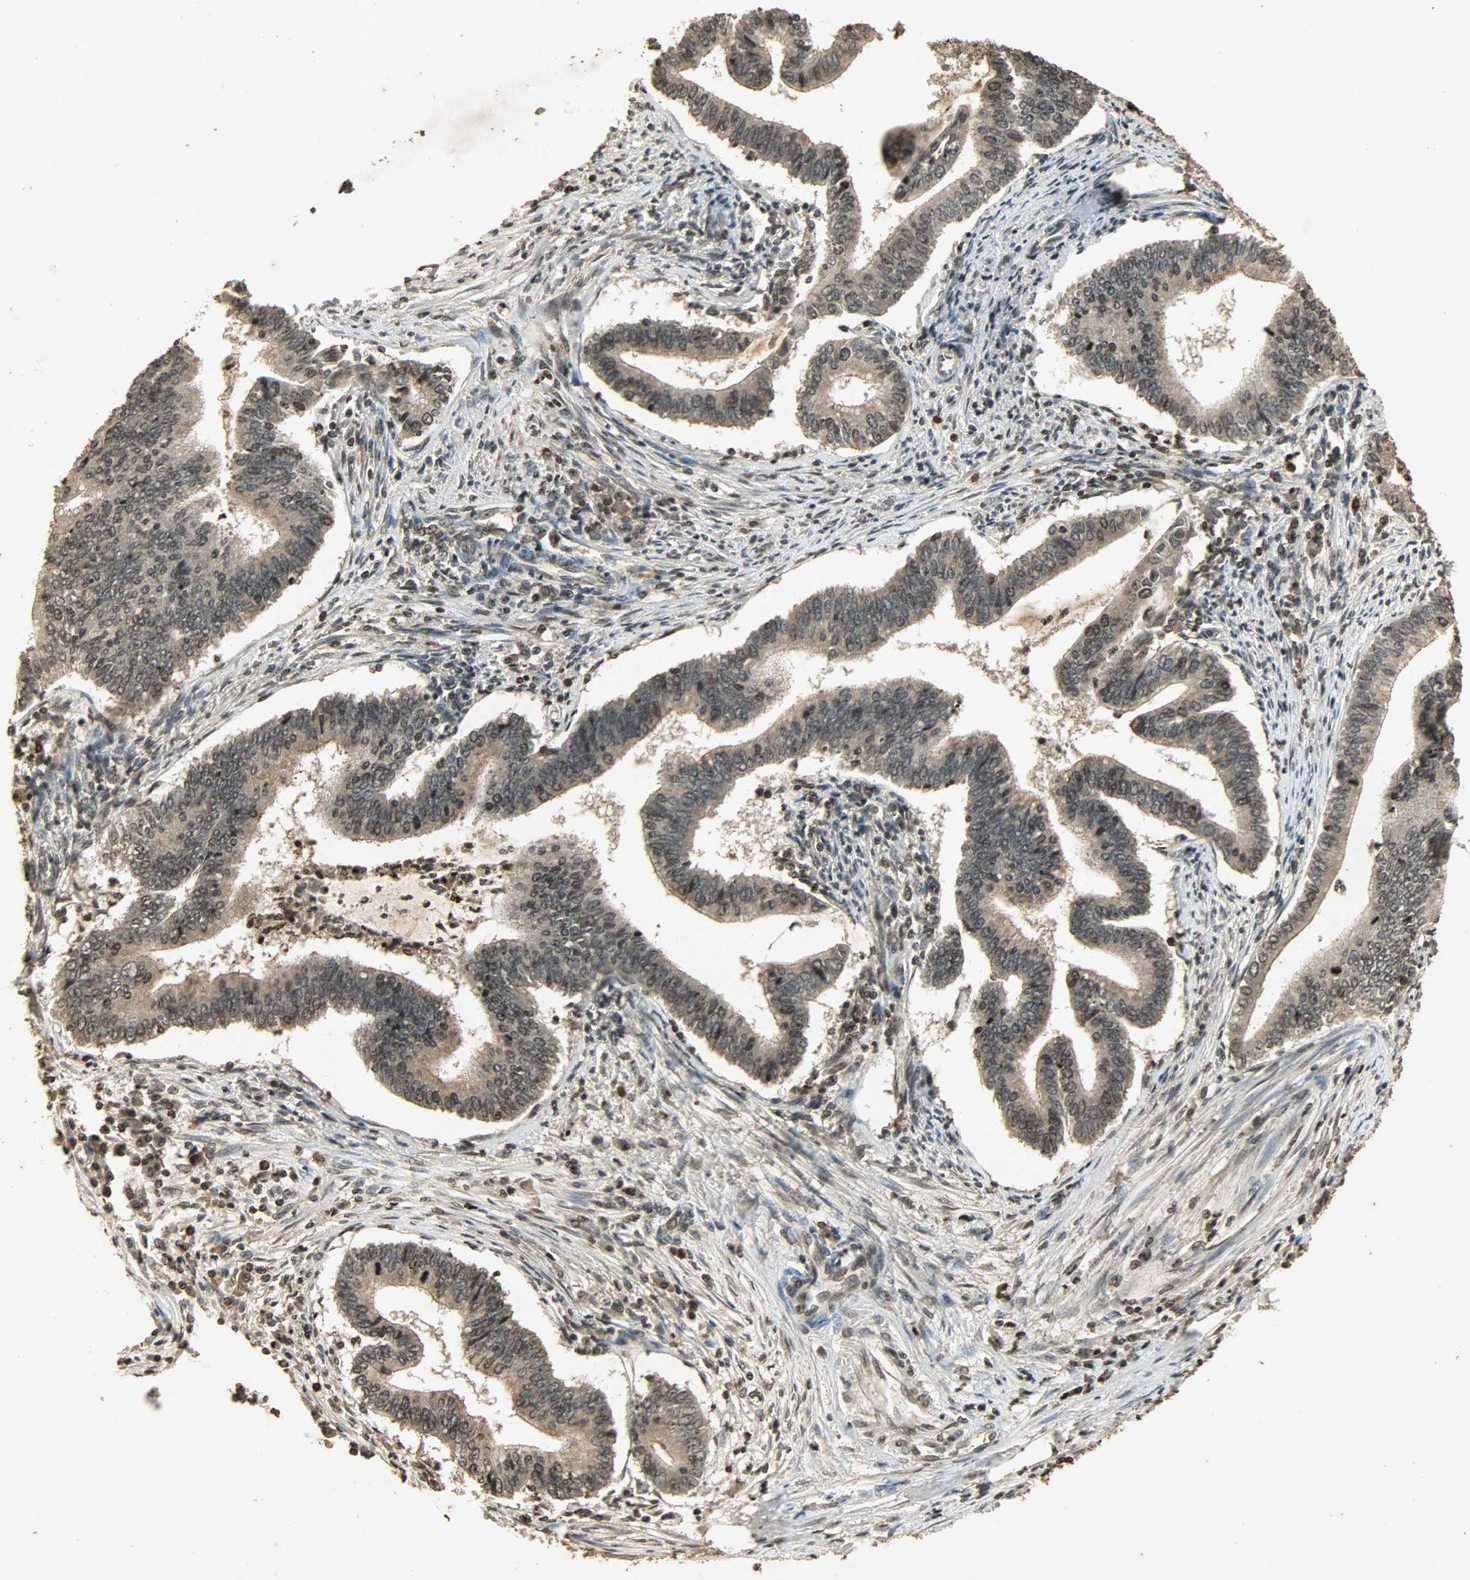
{"staining": {"intensity": "moderate", "quantity": ">75%", "location": "cytoplasmic/membranous,nuclear"}, "tissue": "cervical cancer", "cell_type": "Tumor cells", "image_type": "cancer", "snomed": [{"axis": "morphology", "description": "Adenocarcinoma, NOS"}, {"axis": "topography", "description": "Cervix"}], "caption": "IHC histopathology image of cervical cancer stained for a protein (brown), which displays medium levels of moderate cytoplasmic/membranous and nuclear staining in approximately >75% of tumor cells.", "gene": "PPP3R1", "patient": {"sex": "female", "age": 36}}